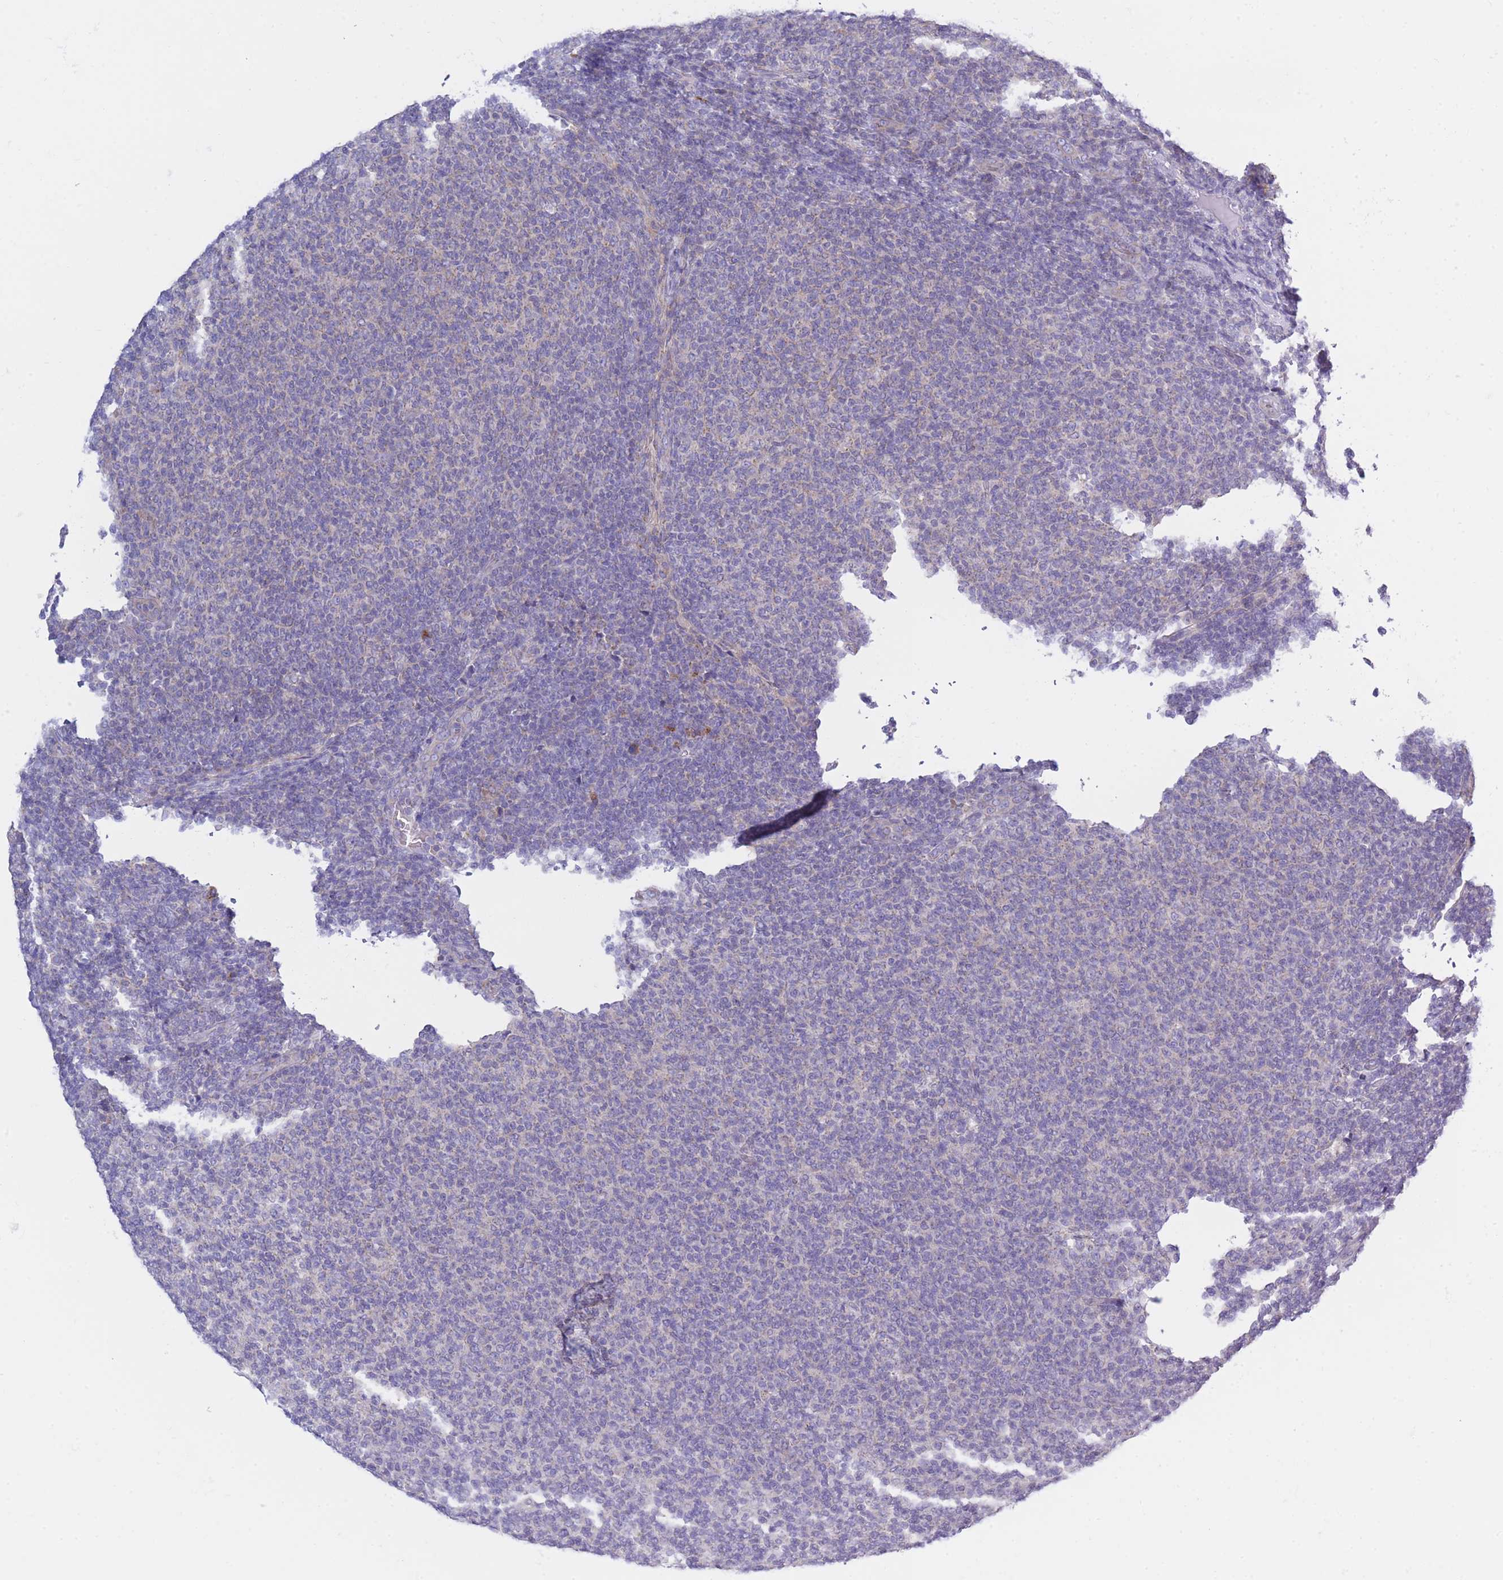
{"staining": {"intensity": "negative", "quantity": "none", "location": "none"}, "tissue": "lymphoma", "cell_type": "Tumor cells", "image_type": "cancer", "snomed": [{"axis": "morphology", "description": "Malignant lymphoma, non-Hodgkin's type, Low grade"}, {"axis": "topography", "description": "Lymph node"}], "caption": "There is no significant expression in tumor cells of lymphoma. (DAB (3,3'-diaminobenzidine) immunohistochemistry with hematoxylin counter stain).", "gene": "COPG2", "patient": {"sex": "male", "age": 66}}